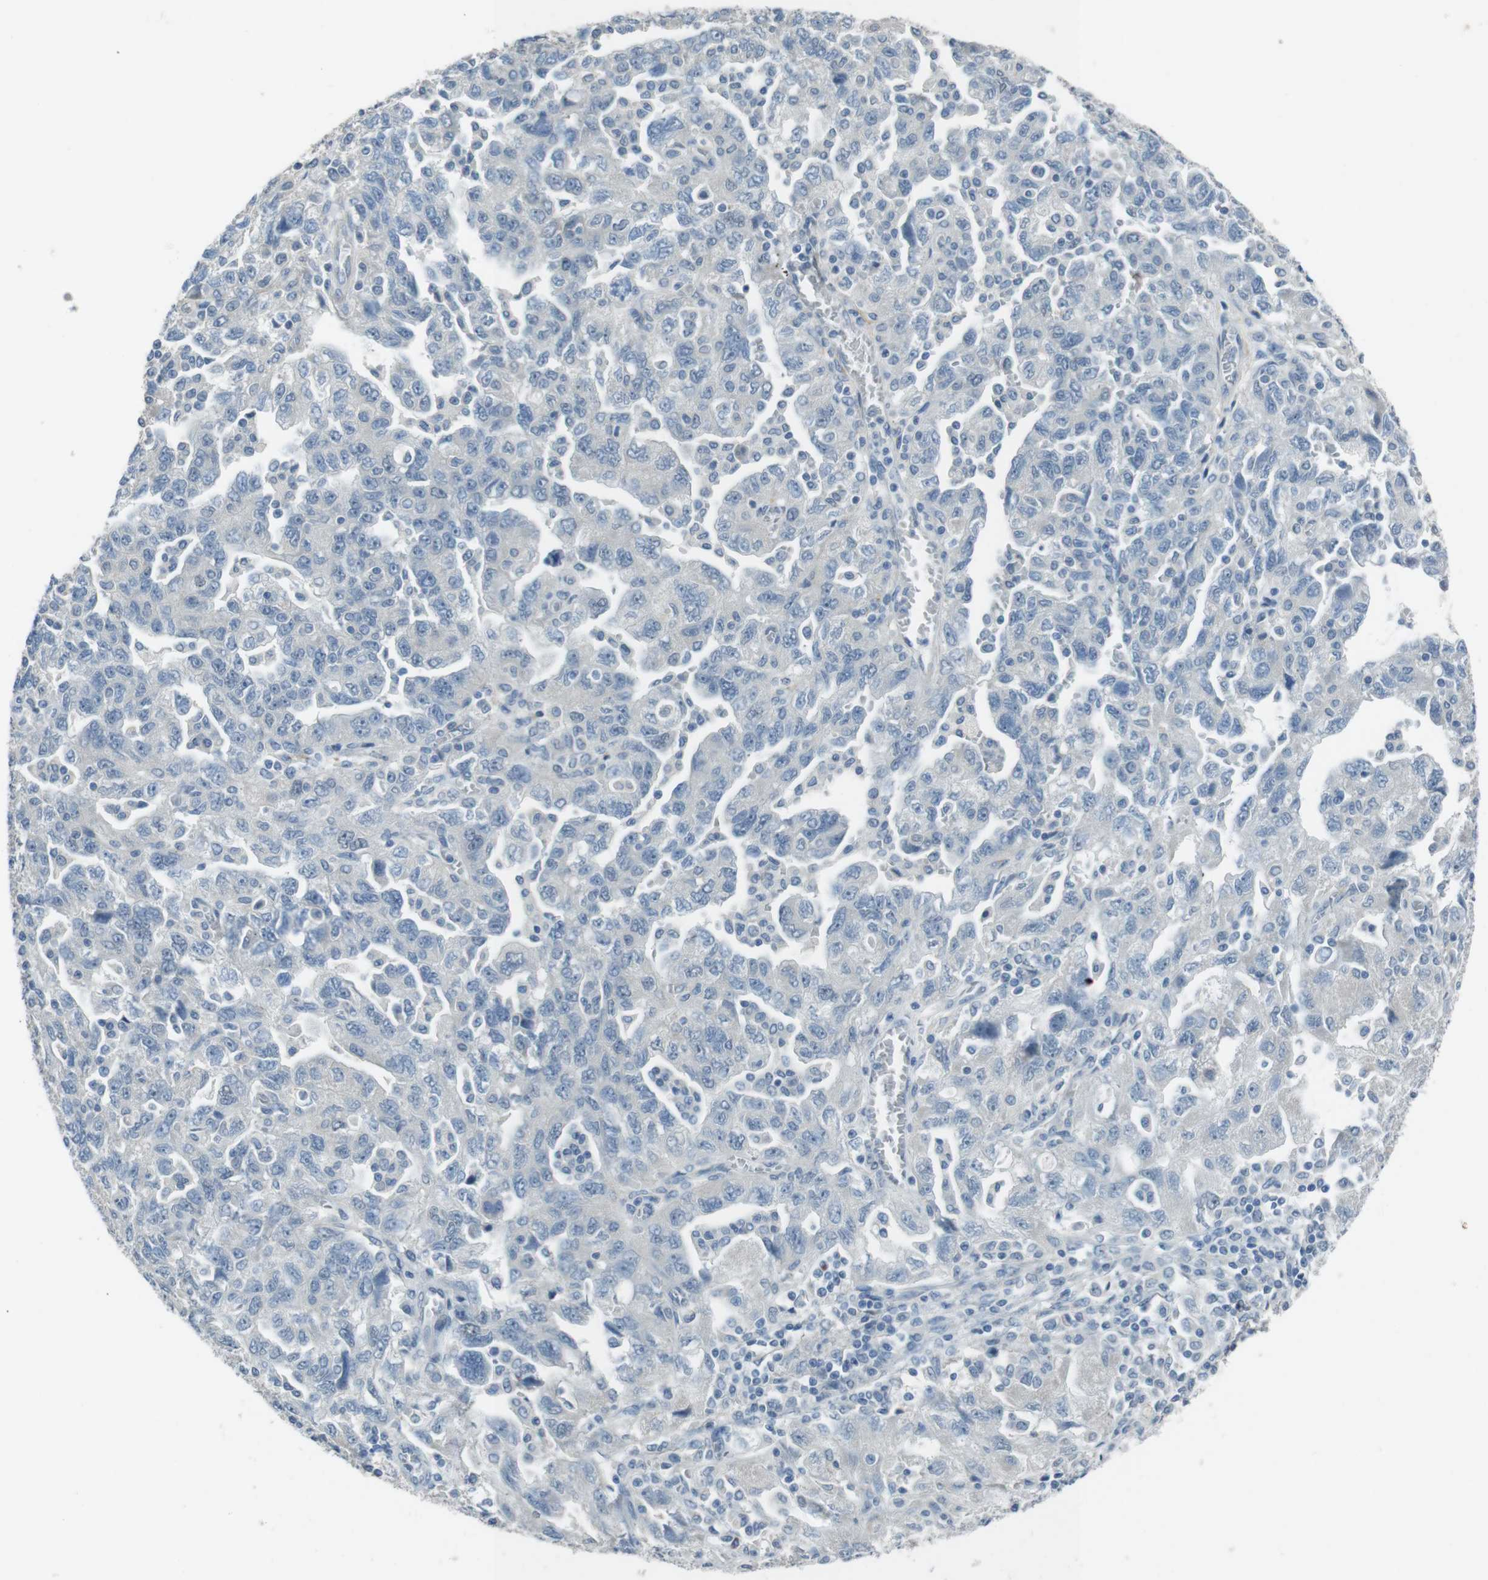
{"staining": {"intensity": "negative", "quantity": "none", "location": "none"}, "tissue": "ovarian cancer", "cell_type": "Tumor cells", "image_type": "cancer", "snomed": [{"axis": "morphology", "description": "Carcinoma, NOS"}, {"axis": "morphology", "description": "Cystadenocarcinoma, serous, NOS"}, {"axis": "topography", "description": "Ovary"}], "caption": "Tumor cells show no significant protein expression in ovarian cancer (serous cystadenocarcinoma).", "gene": "ENTPD7", "patient": {"sex": "female", "age": 69}}